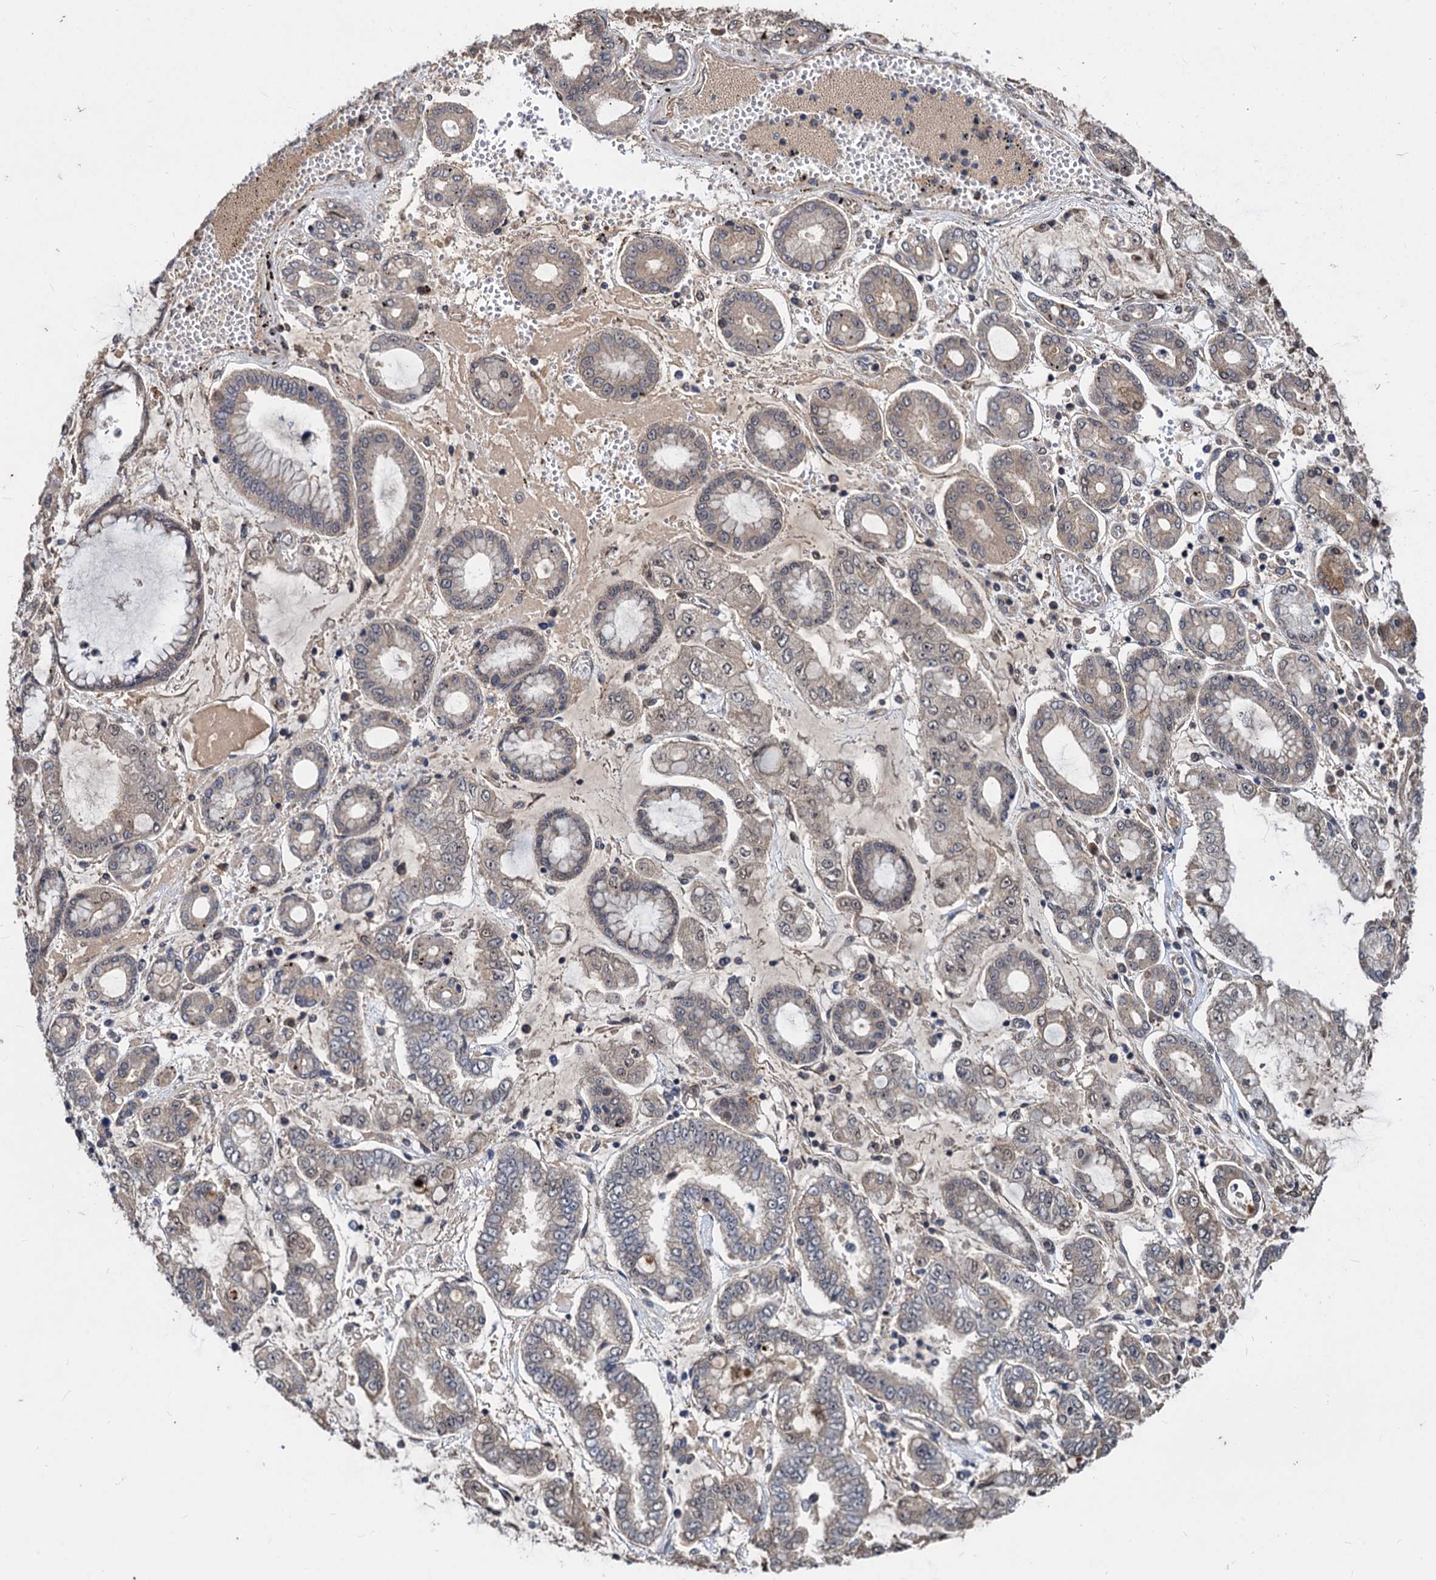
{"staining": {"intensity": "negative", "quantity": "none", "location": "none"}, "tissue": "stomach cancer", "cell_type": "Tumor cells", "image_type": "cancer", "snomed": [{"axis": "morphology", "description": "Adenocarcinoma, NOS"}, {"axis": "topography", "description": "Stomach"}], "caption": "Image shows no significant protein positivity in tumor cells of stomach cancer (adenocarcinoma).", "gene": "PSMD4", "patient": {"sex": "male", "age": 76}}